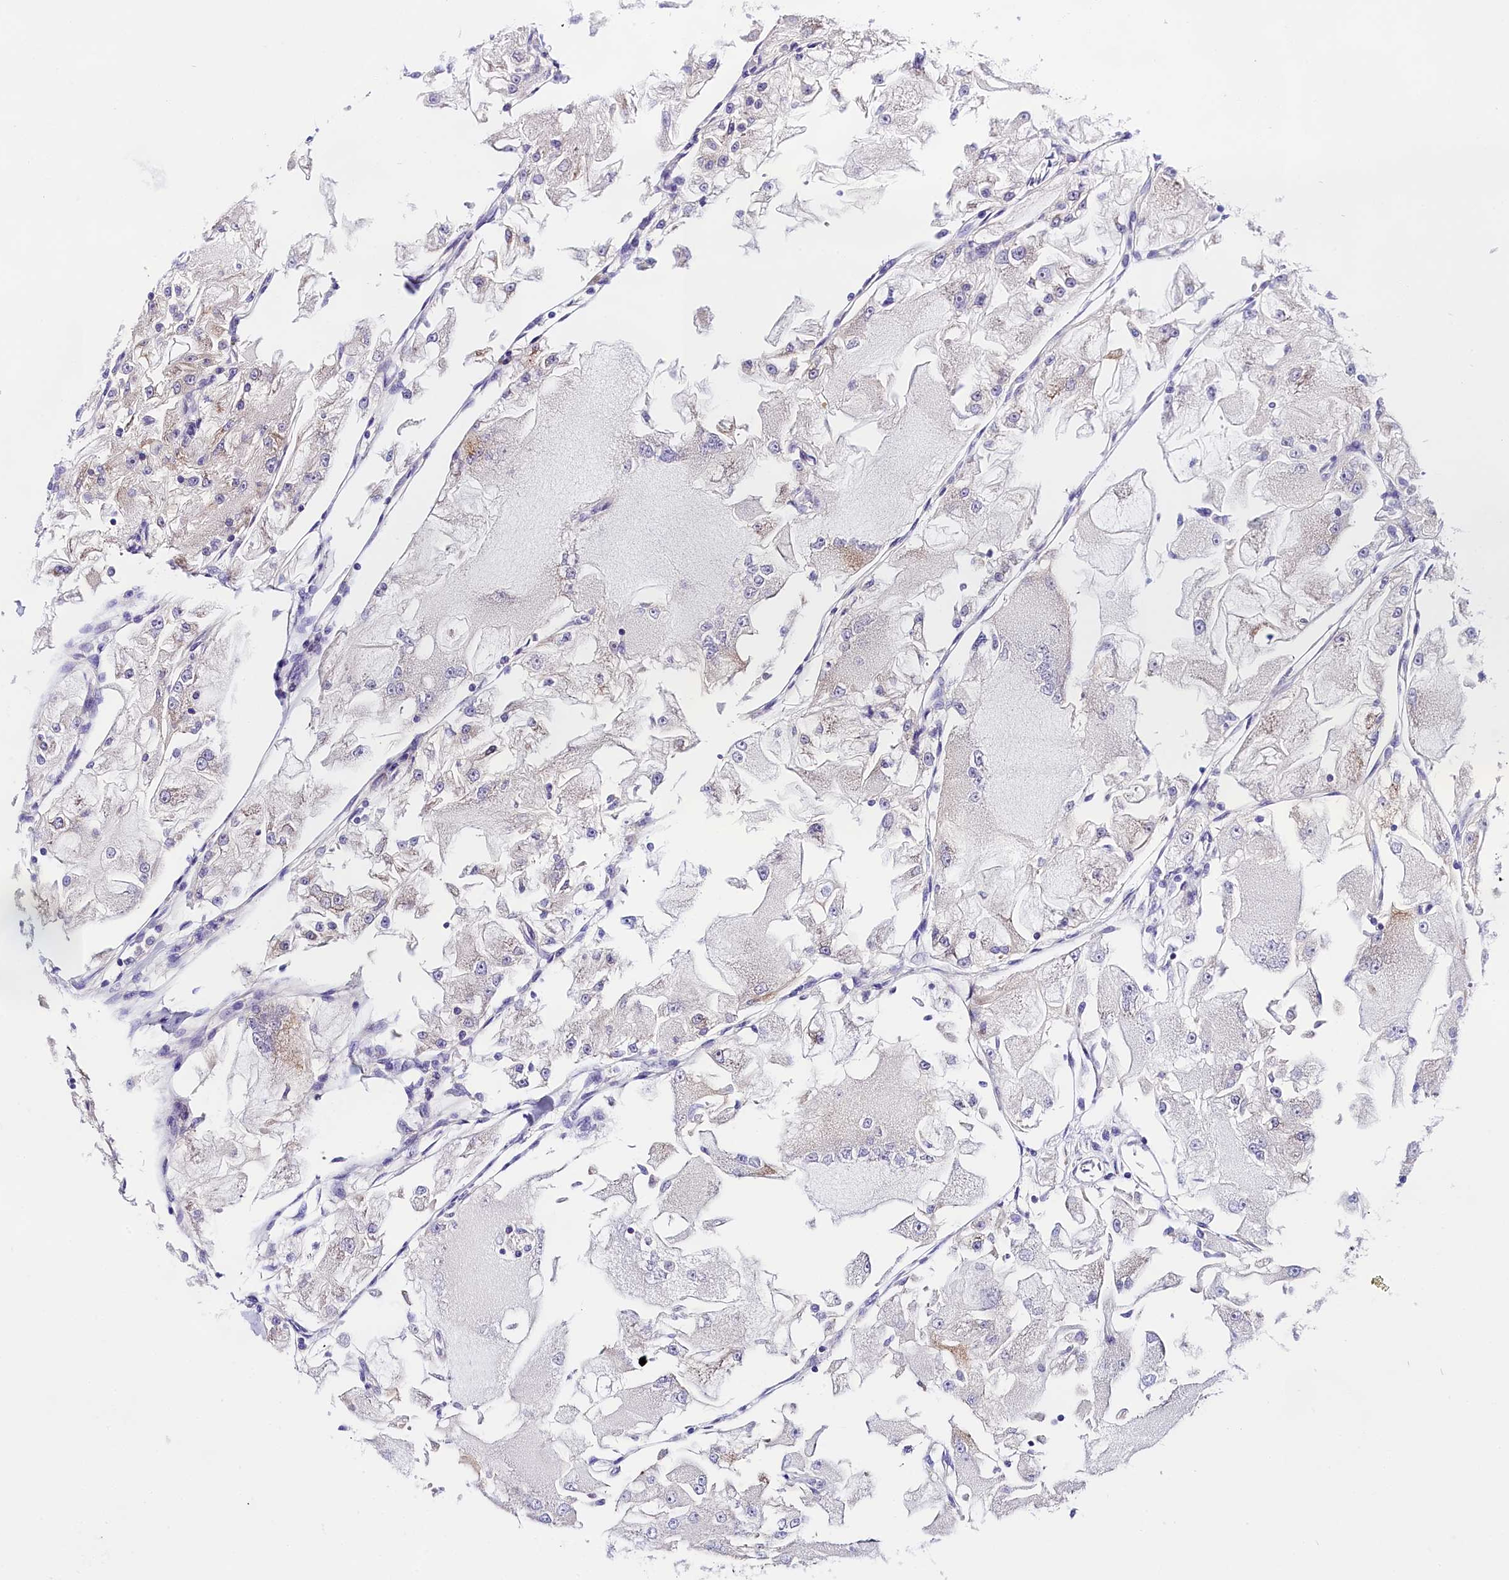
{"staining": {"intensity": "negative", "quantity": "none", "location": "none"}, "tissue": "renal cancer", "cell_type": "Tumor cells", "image_type": "cancer", "snomed": [{"axis": "morphology", "description": "Adenocarcinoma, NOS"}, {"axis": "topography", "description": "Kidney"}], "caption": "Immunohistochemical staining of human adenocarcinoma (renal) shows no significant expression in tumor cells.", "gene": "OAS3", "patient": {"sex": "female", "age": 72}}